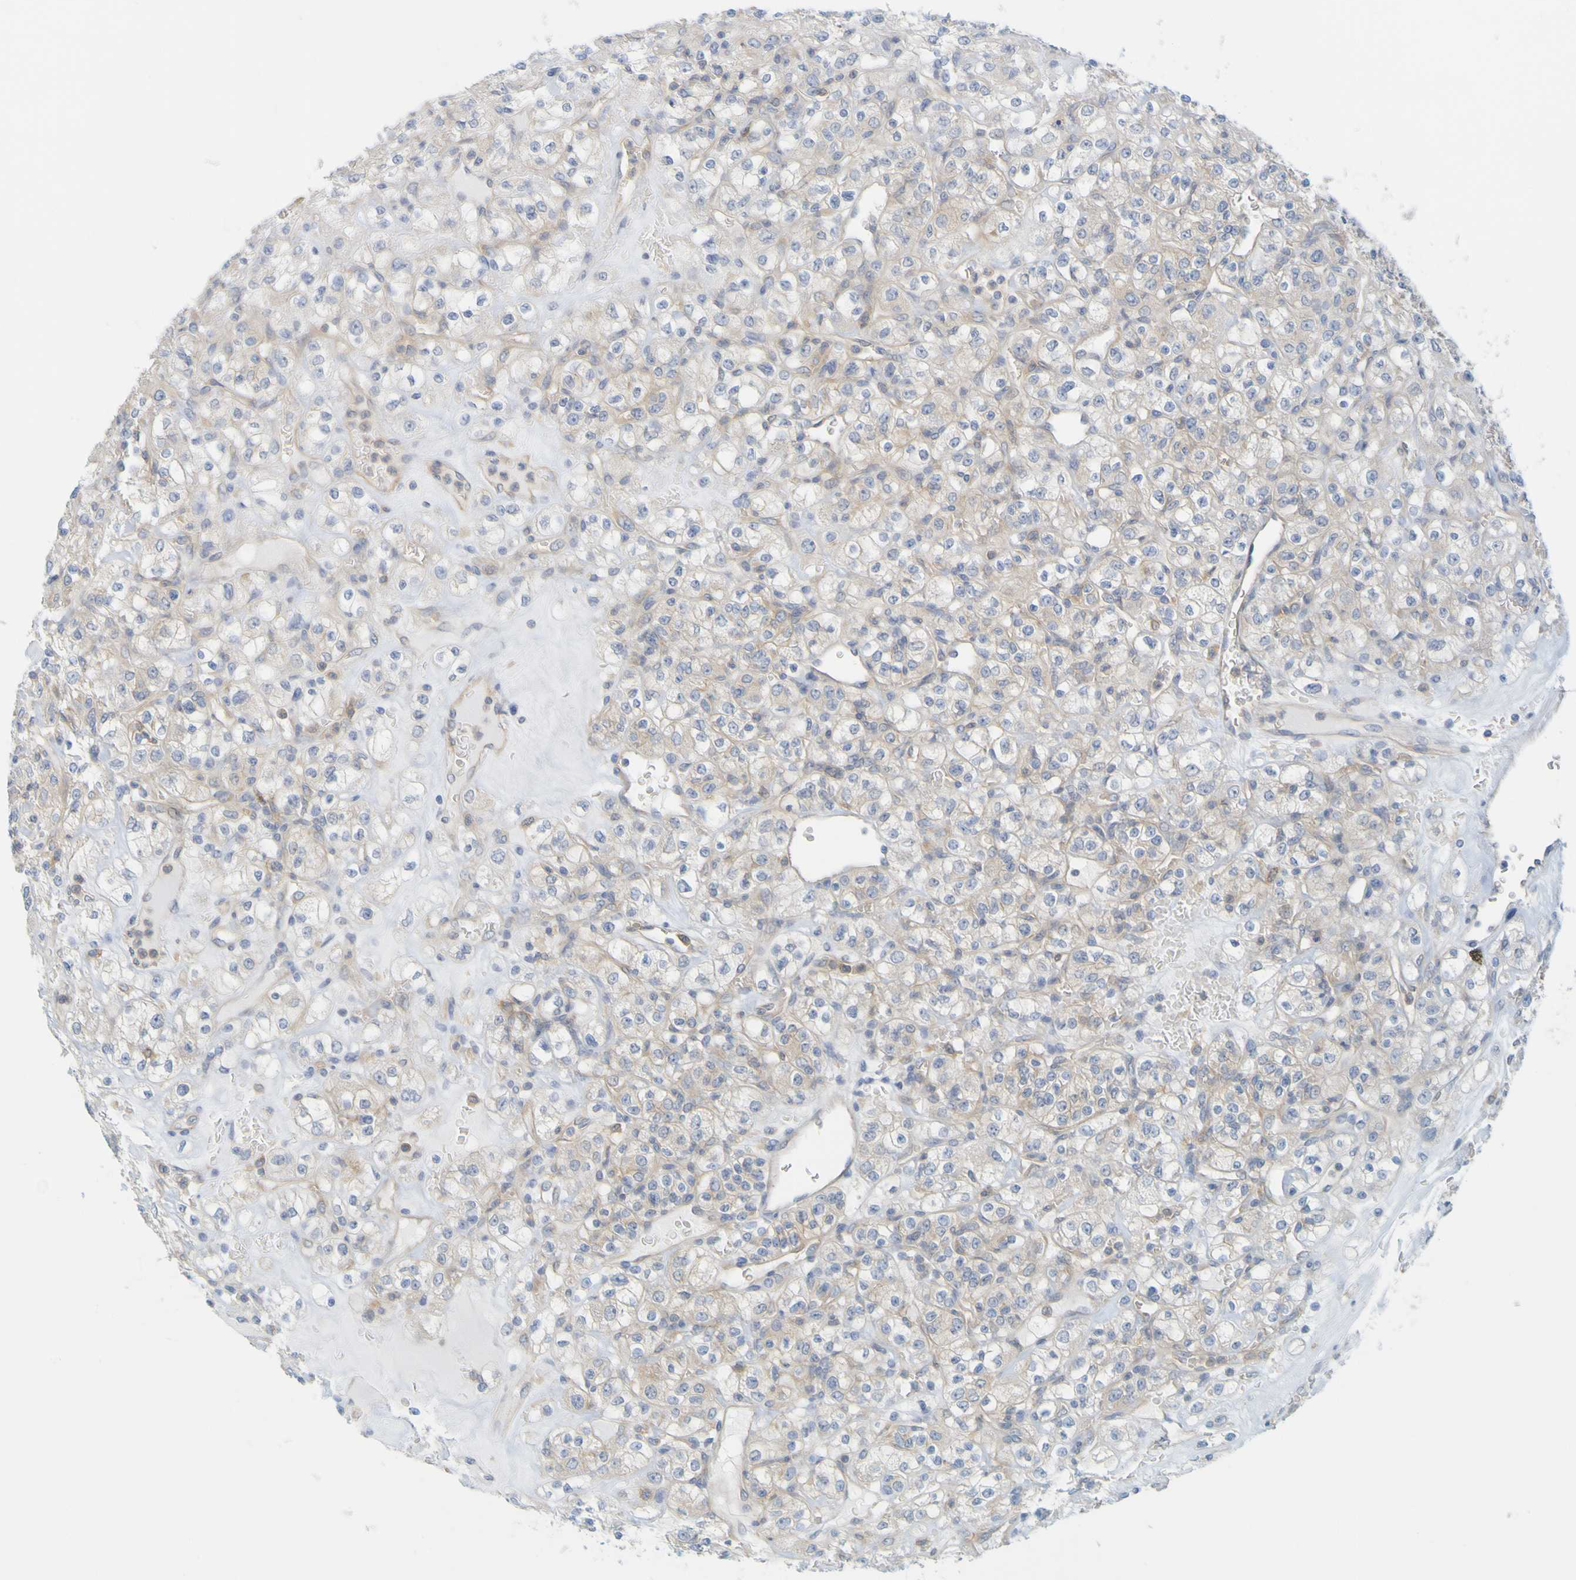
{"staining": {"intensity": "weak", "quantity": "25%-75%", "location": "cytoplasmic/membranous"}, "tissue": "renal cancer", "cell_type": "Tumor cells", "image_type": "cancer", "snomed": [{"axis": "morphology", "description": "Normal tissue, NOS"}, {"axis": "morphology", "description": "Adenocarcinoma, NOS"}, {"axis": "topography", "description": "Kidney"}], "caption": "Renal adenocarcinoma was stained to show a protein in brown. There is low levels of weak cytoplasmic/membranous positivity in approximately 25%-75% of tumor cells.", "gene": "APPL1", "patient": {"sex": "female", "age": 72}}